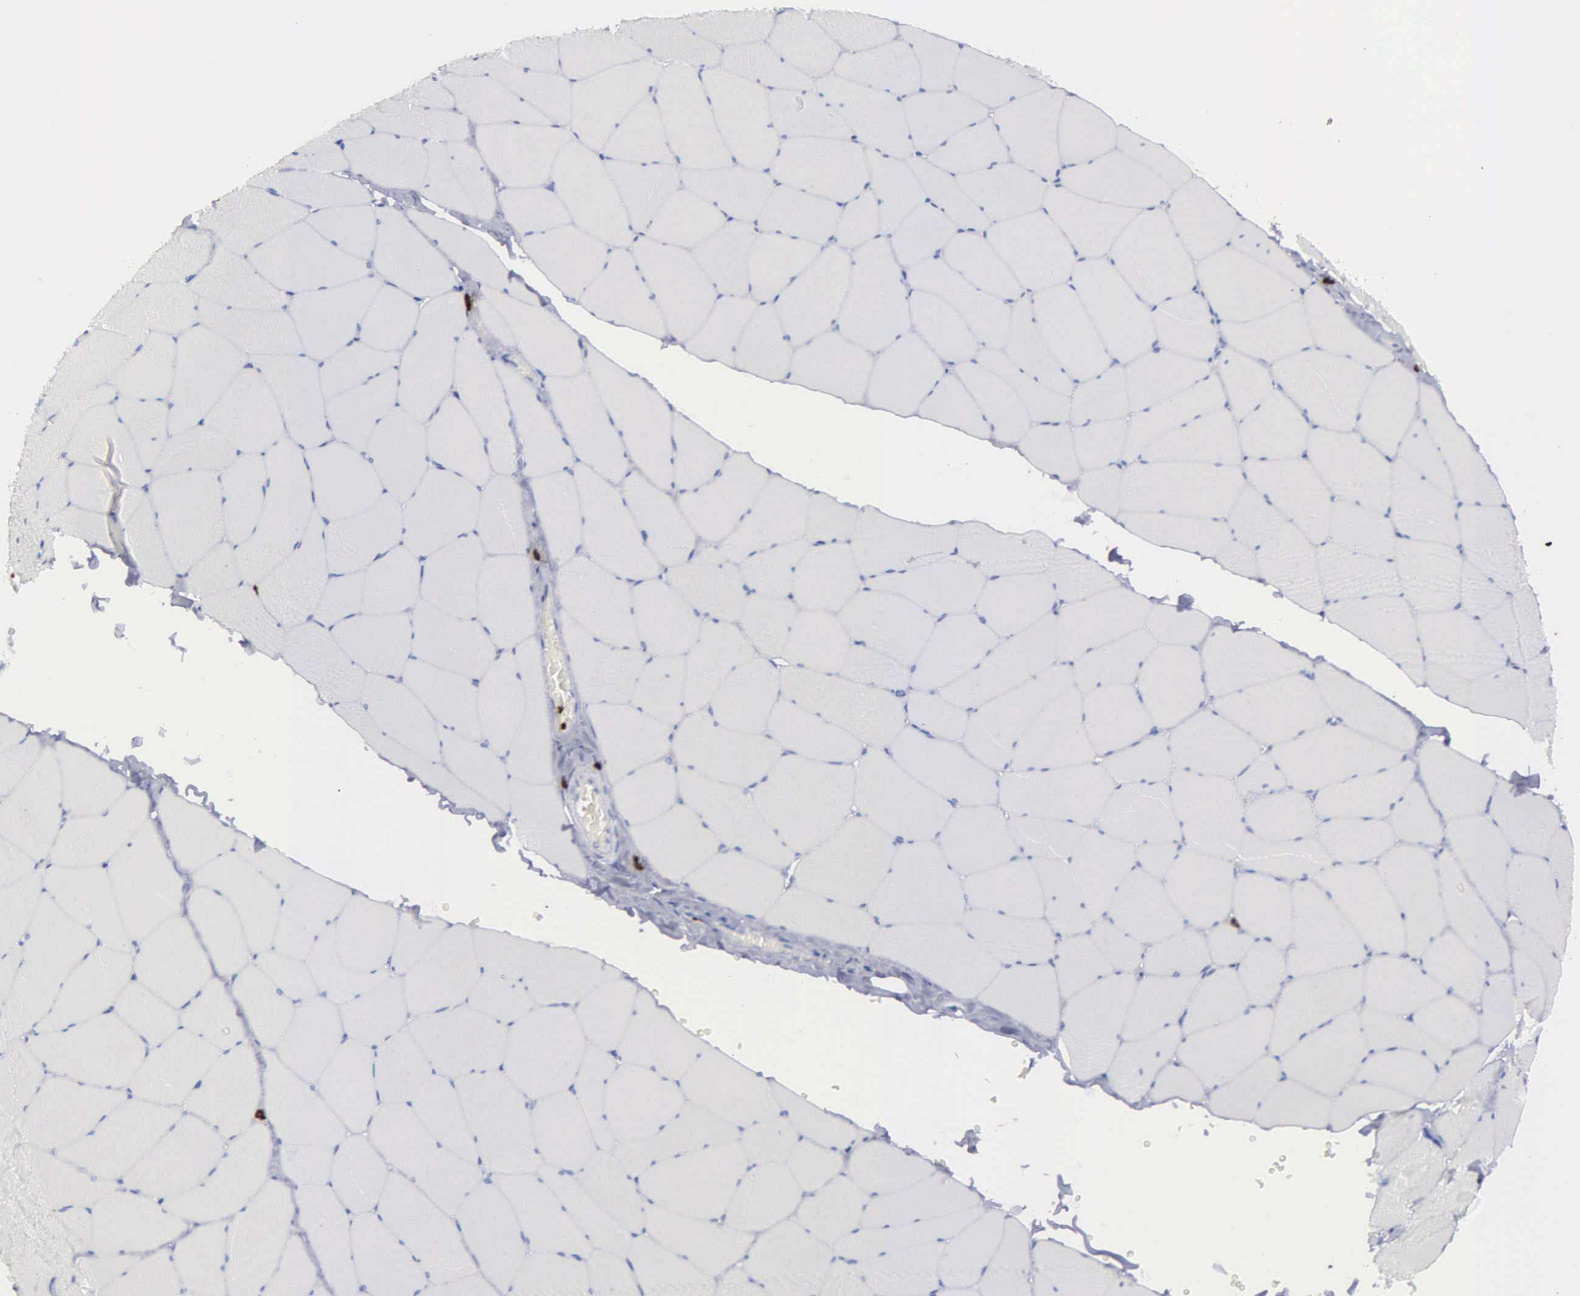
{"staining": {"intensity": "negative", "quantity": "none", "location": "none"}, "tissue": "skeletal muscle", "cell_type": "Myocytes", "image_type": "normal", "snomed": [{"axis": "morphology", "description": "Normal tissue, NOS"}, {"axis": "topography", "description": "Skeletal muscle"}, {"axis": "topography", "description": "Salivary gland"}], "caption": "This is a photomicrograph of IHC staining of unremarkable skeletal muscle, which shows no positivity in myocytes. The staining is performed using DAB brown chromogen with nuclei counter-stained in using hematoxylin.", "gene": "CTSG", "patient": {"sex": "male", "age": 62}}